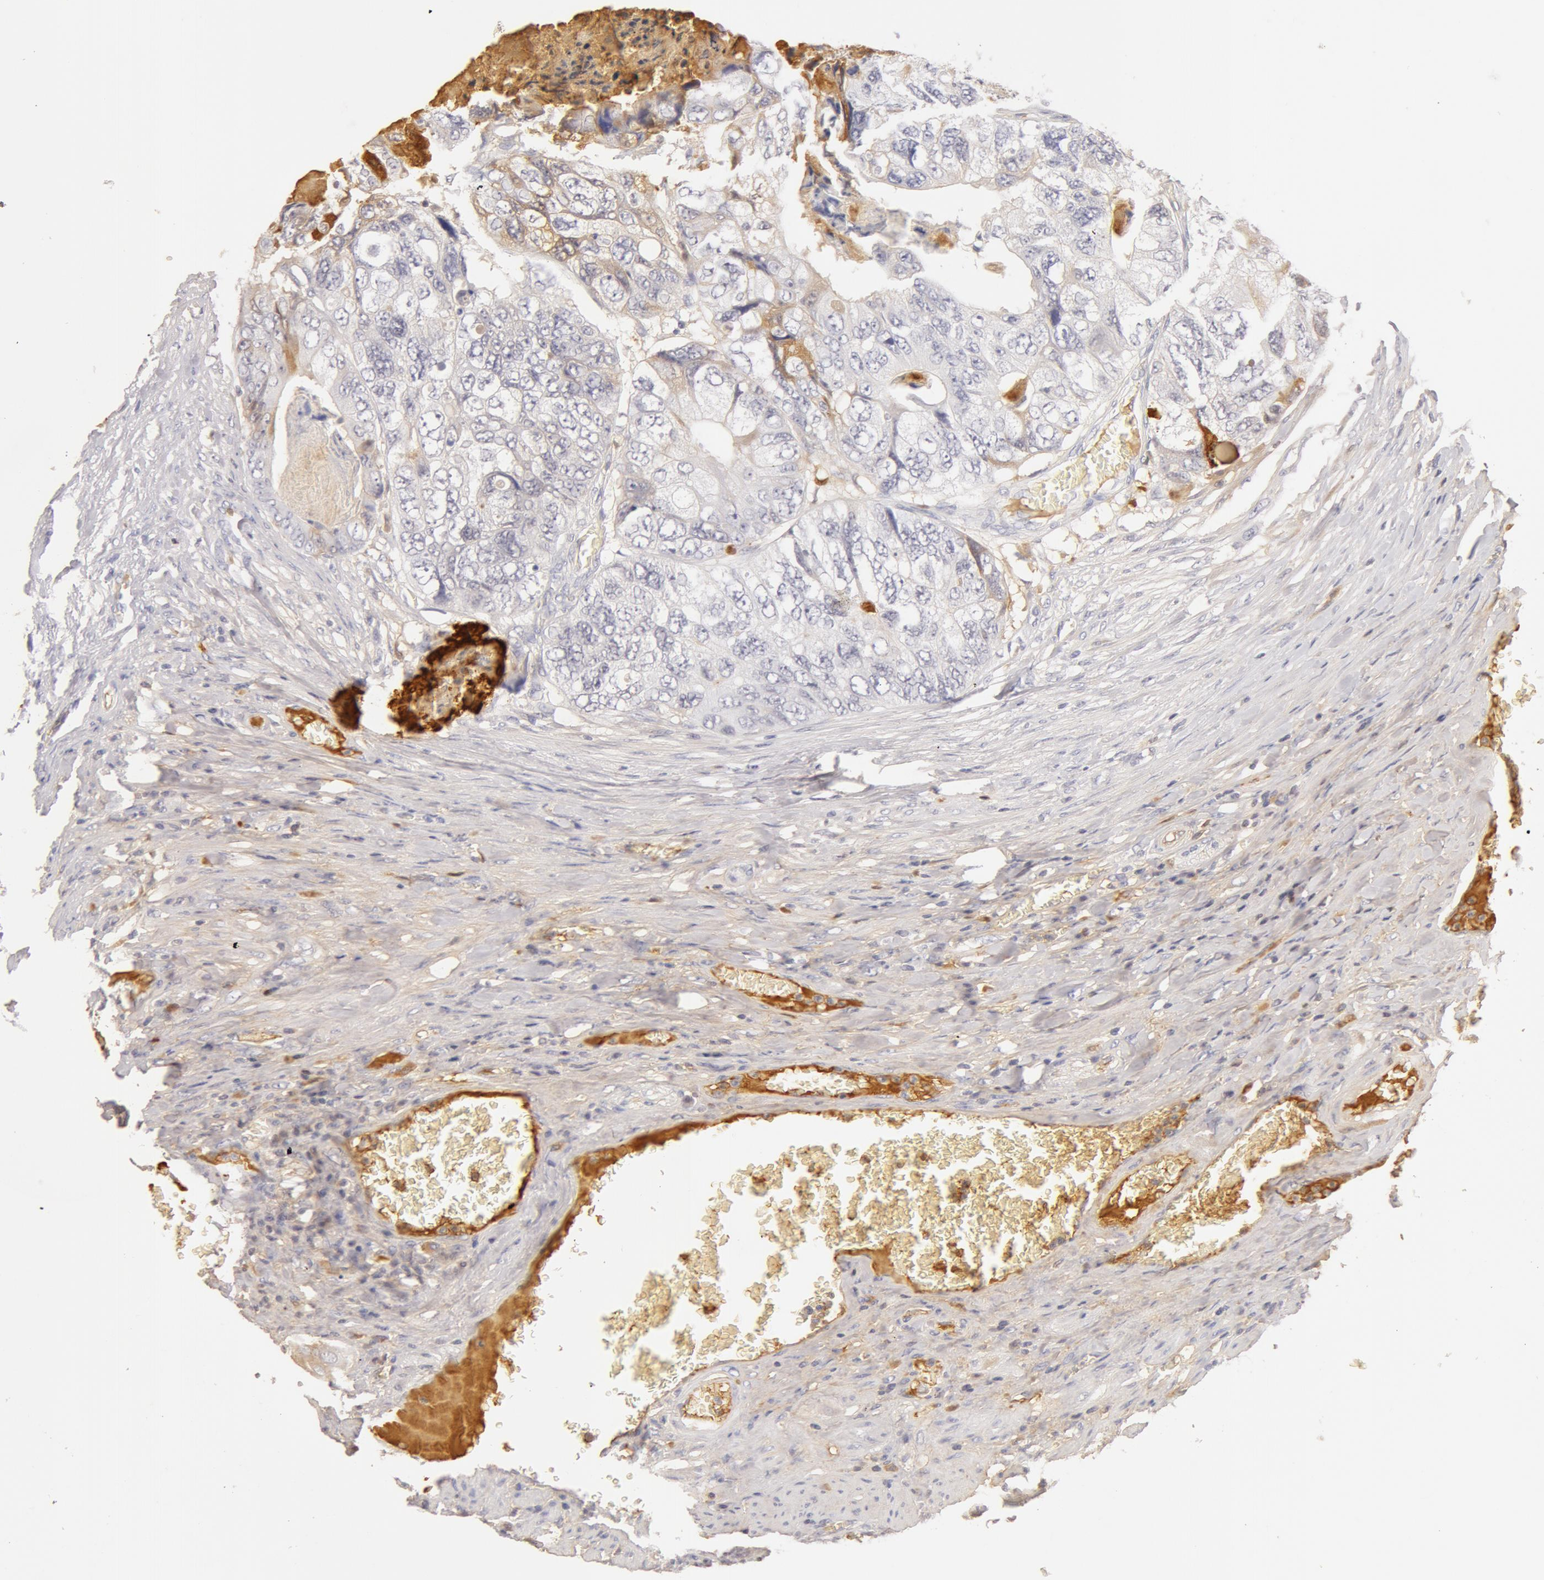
{"staining": {"intensity": "negative", "quantity": "none", "location": "none"}, "tissue": "colorectal cancer", "cell_type": "Tumor cells", "image_type": "cancer", "snomed": [{"axis": "morphology", "description": "Adenocarcinoma, NOS"}, {"axis": "topography", "description": "Rectum"}], "caption": "A micrograph of adenocarcinoma (colorectal) stained for a protein reveals no brown staining in tumor cells.", "gene": "AHSG", "patient": {"sex": "female", "age": 82}}